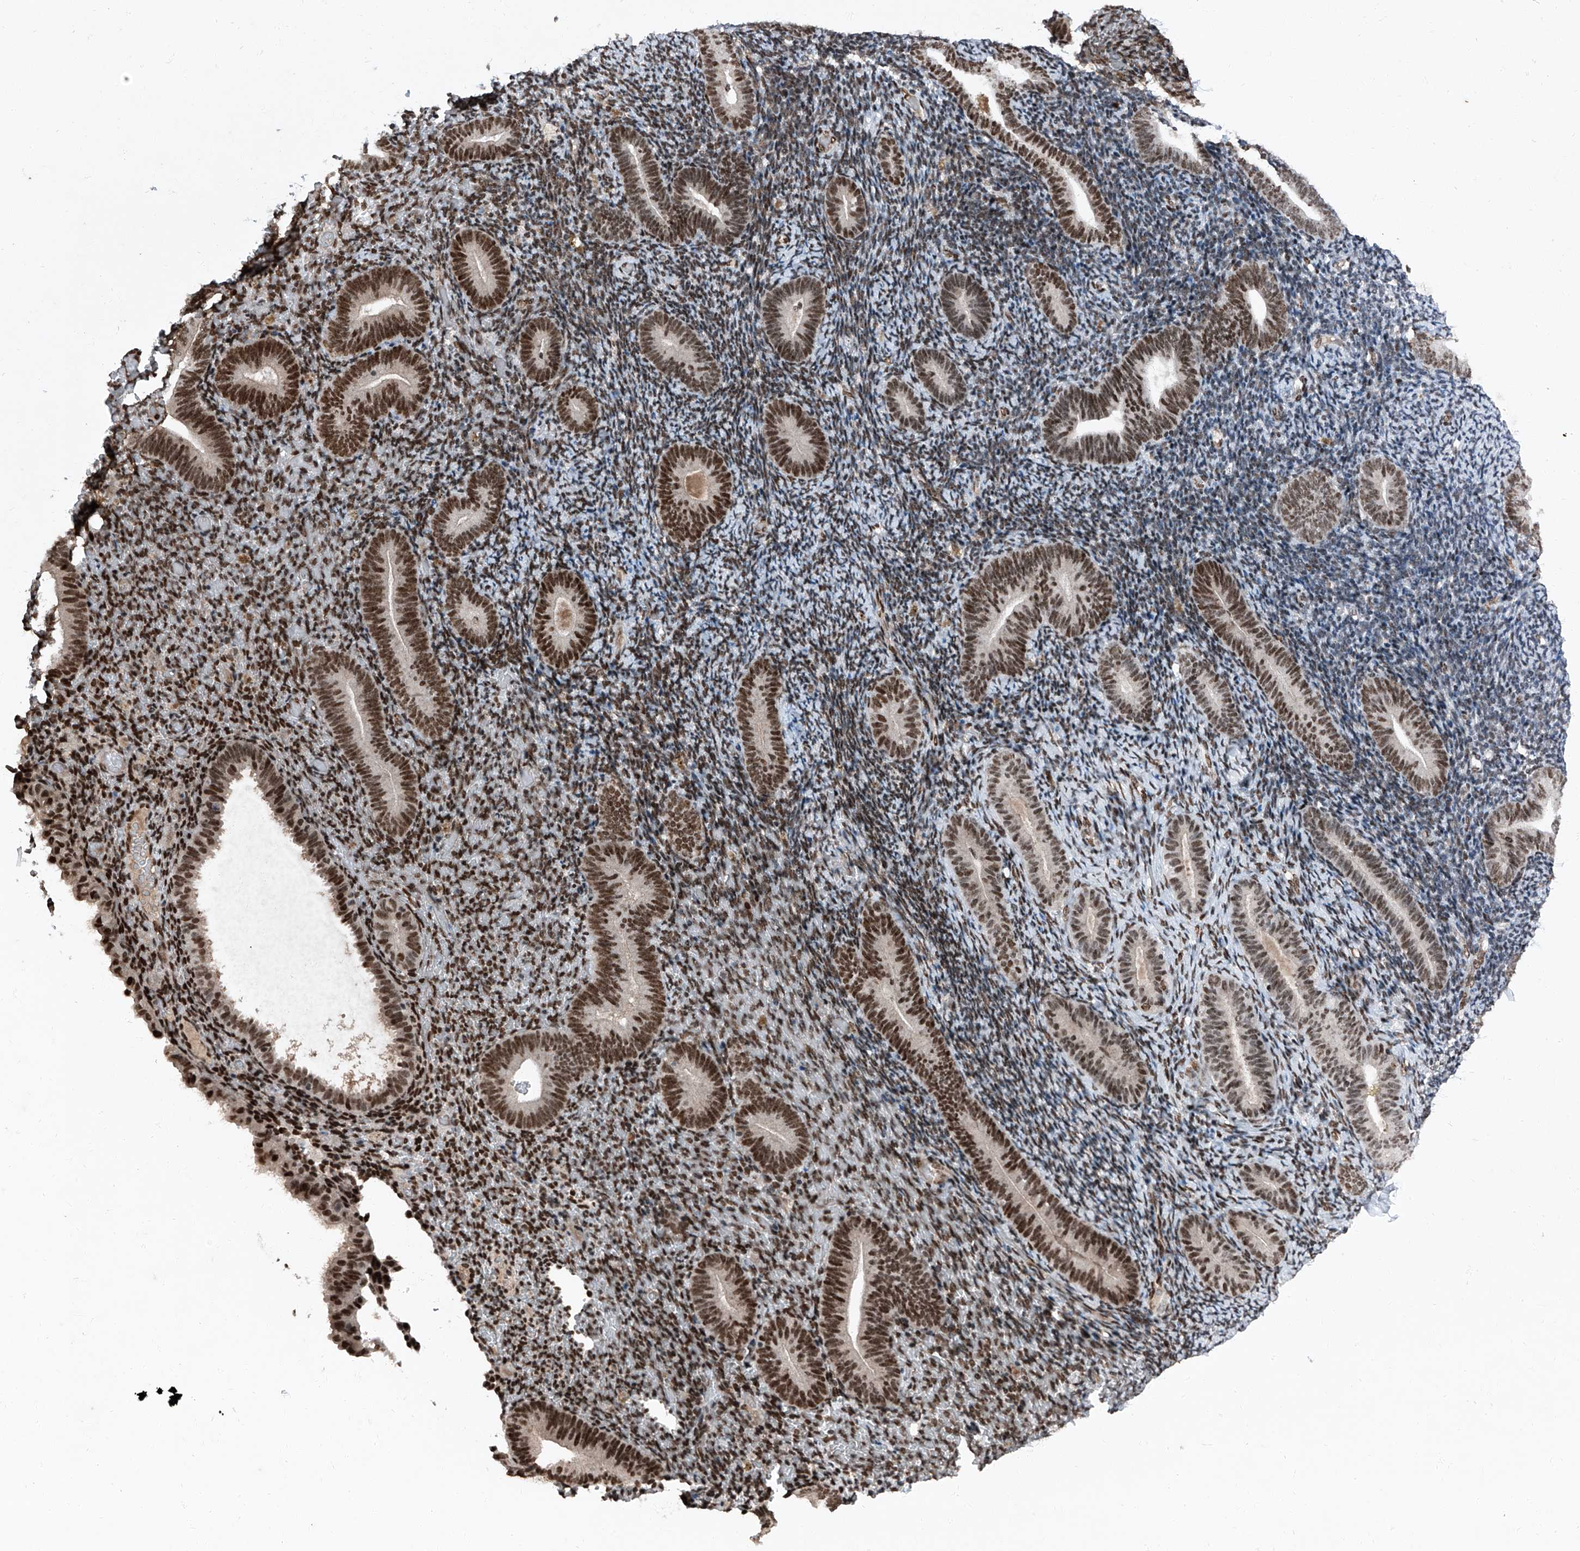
{"staining": {"intensity": "moderate", "quantity": "25%-75%", "location": "nuclear"}, "tissue": "endometrium", "cell_type": "Cells in endometrial stroma", "image_type": "normal", "snomed": [{"axis": "morphology", "description": "Normal tissue, NOS"}, {"axis": "topography", "description": "Endometrium"}], "caption": "Cells in endometrial stroma reveal medium levels of moderate nuclear expression in approximately 25%-75% of cells in unremarkable endometrium. (DAB IHC, brown staining for protein, blue staining for nuclei).", "gene": "BMI1", "patient": {"sex": "female", "age": 51}}